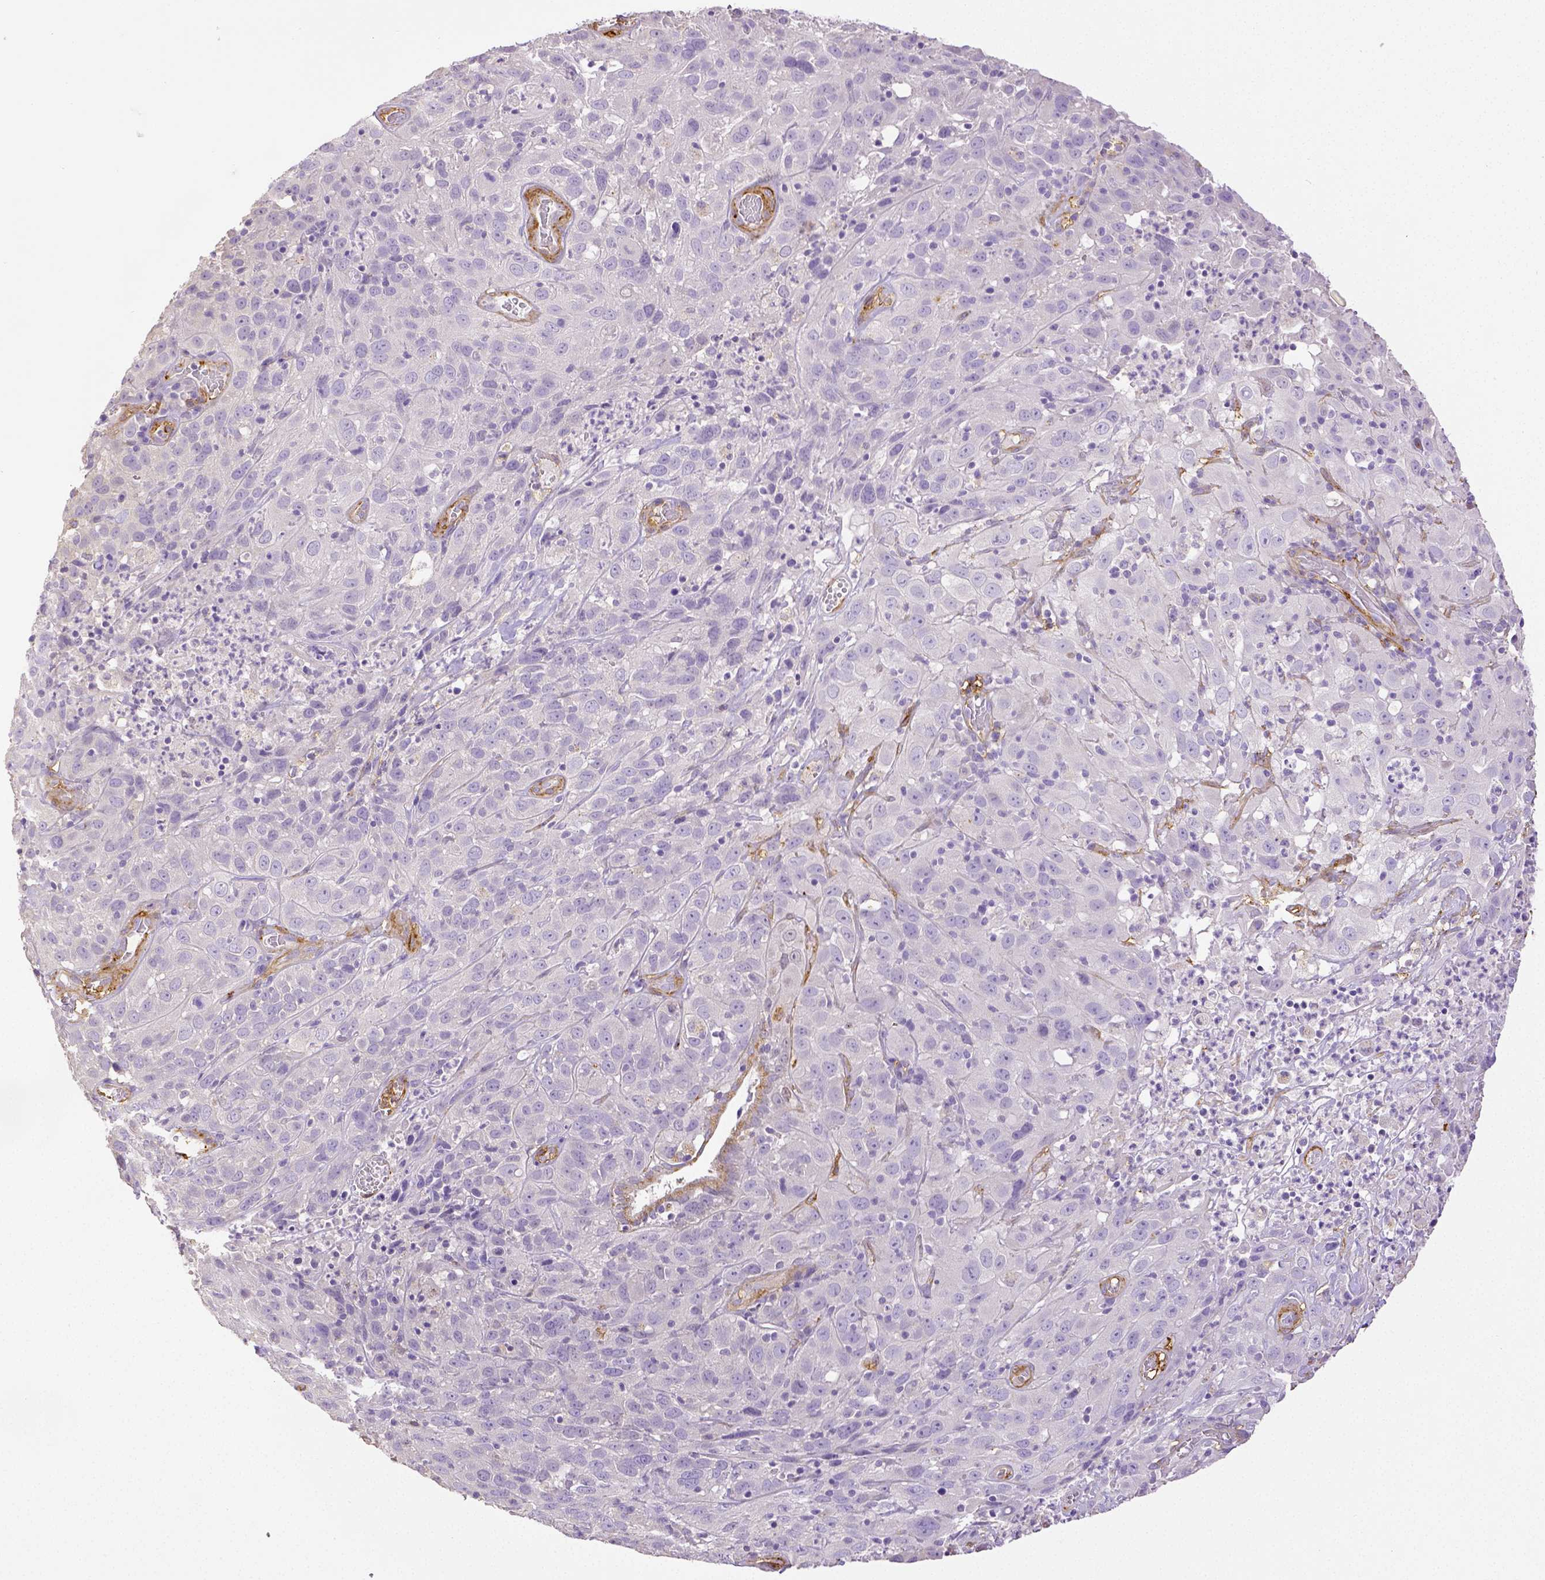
{"staining": {"intensity": "negative", "quantity": "none", "location": "none"}, "tissue": "cervical cancer", "cell_type": "Tumor cells", "image_type": "cancer", "snomed": [{"axis": "morphology", "description": "Squamous cell carcinoma, NOS"}, {"axis": "topography", "description": "Cervix"}], "caption": "DAB (3,3'-diaminobenzidine) immunohistochemical staining of human cervical cancer reveals no significant expression in tumor cells.", "gene": "THY1", "patient": {"sex": "female", "age": 32}}